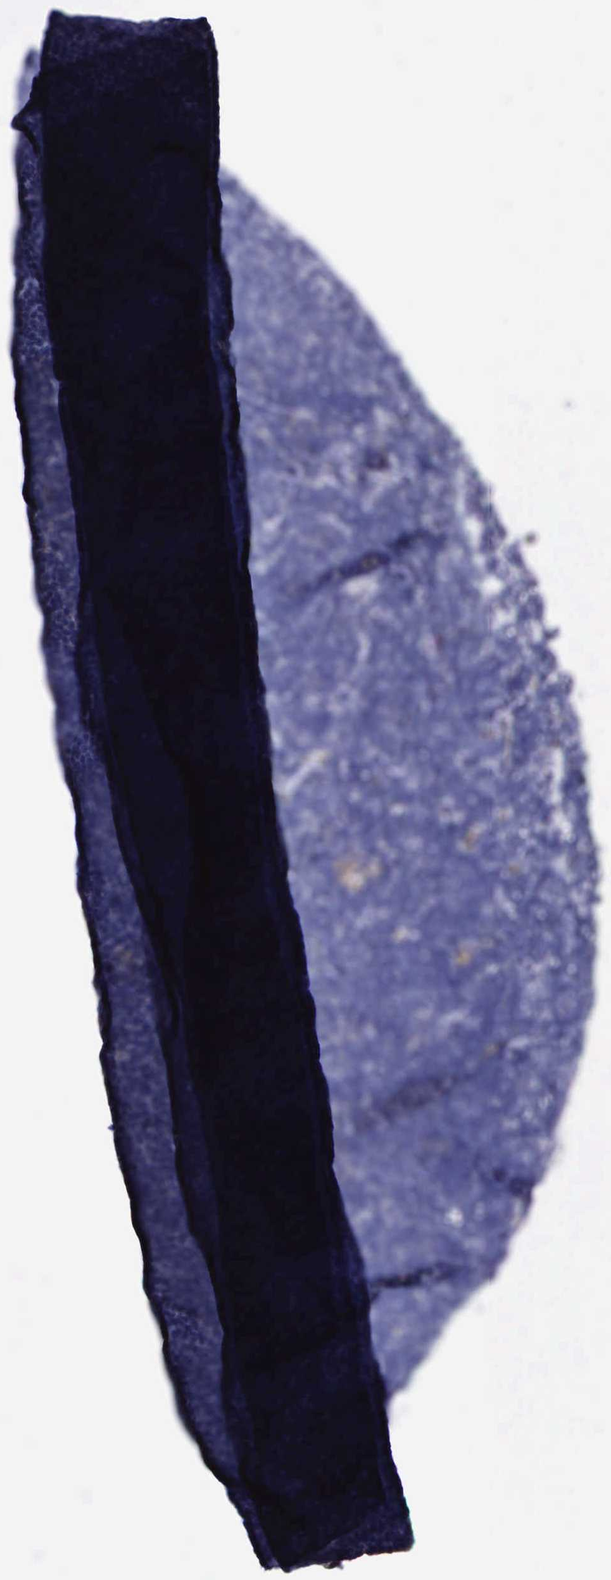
{"staining": {"intensity": "negative", "quantity": "none", "location": "none"}, "tissue": "lymphoma", "cell_type": "Tumor cells", "image_type": "cancer", "snomed": [{"axis": "morphology", "description": "Malignant lymphoma, non-Hodgkin's type, Low grade"}, {"axis": "topography", "description": "Lymph node"}], "caption": "There is no significant positivity in tumor cells of low-grade malignant lymphoma, non-Hodgkin's type. (DAB IHC with hematoxylin counter stain).", "gene": "BCAR1", "patient": {"sex": "male", "age": 65}}